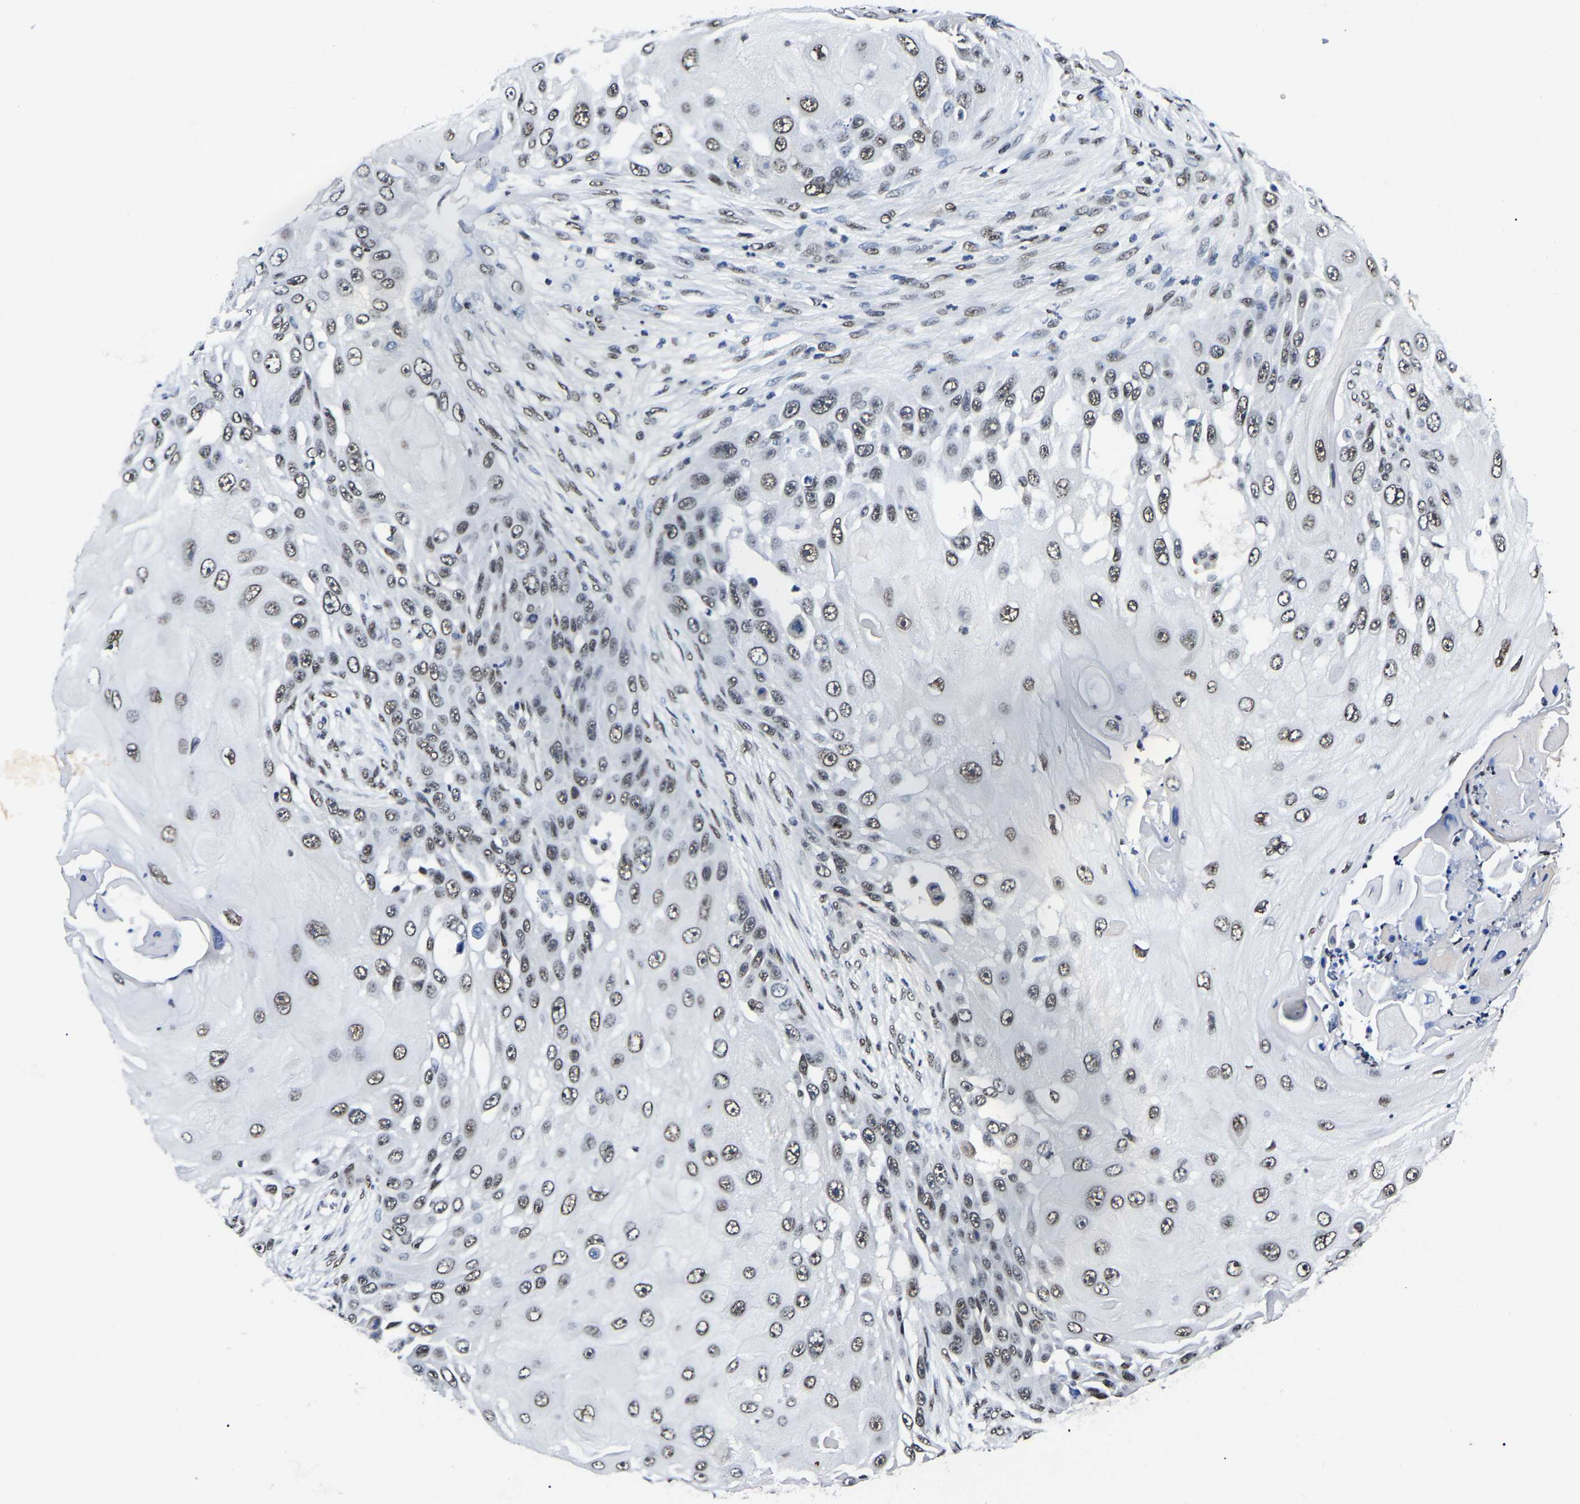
{"staining": {"intensity": "weak", "quantity": ">75%", "location": "nuclear"}, "tissue": "skin cancer", "cell_type": "Tumor cells", "image_type": "cancer", "snomed": [{"axis": "morphology", "description": "Squamous cell carcinoma, NOS"}, {"axis": "topography", "description": "Skin"}], "caption": "High-magnification brightfield microscopy of skin cancer stained with DAB (3,3'-diaminobenzidine) (brown) and counterstained with hematoxylin (blue). tumor cells exhibit weak nuclear expression is identified in about>75% of cells. The staining was performed using DAB (3,3'-diaminobenzidine), with brown indicating positive protein expression. Nuclei are stained blue with hematoxylin.", "gene": "TRIM35", "patient": {"sex": "female", "age": 44}}